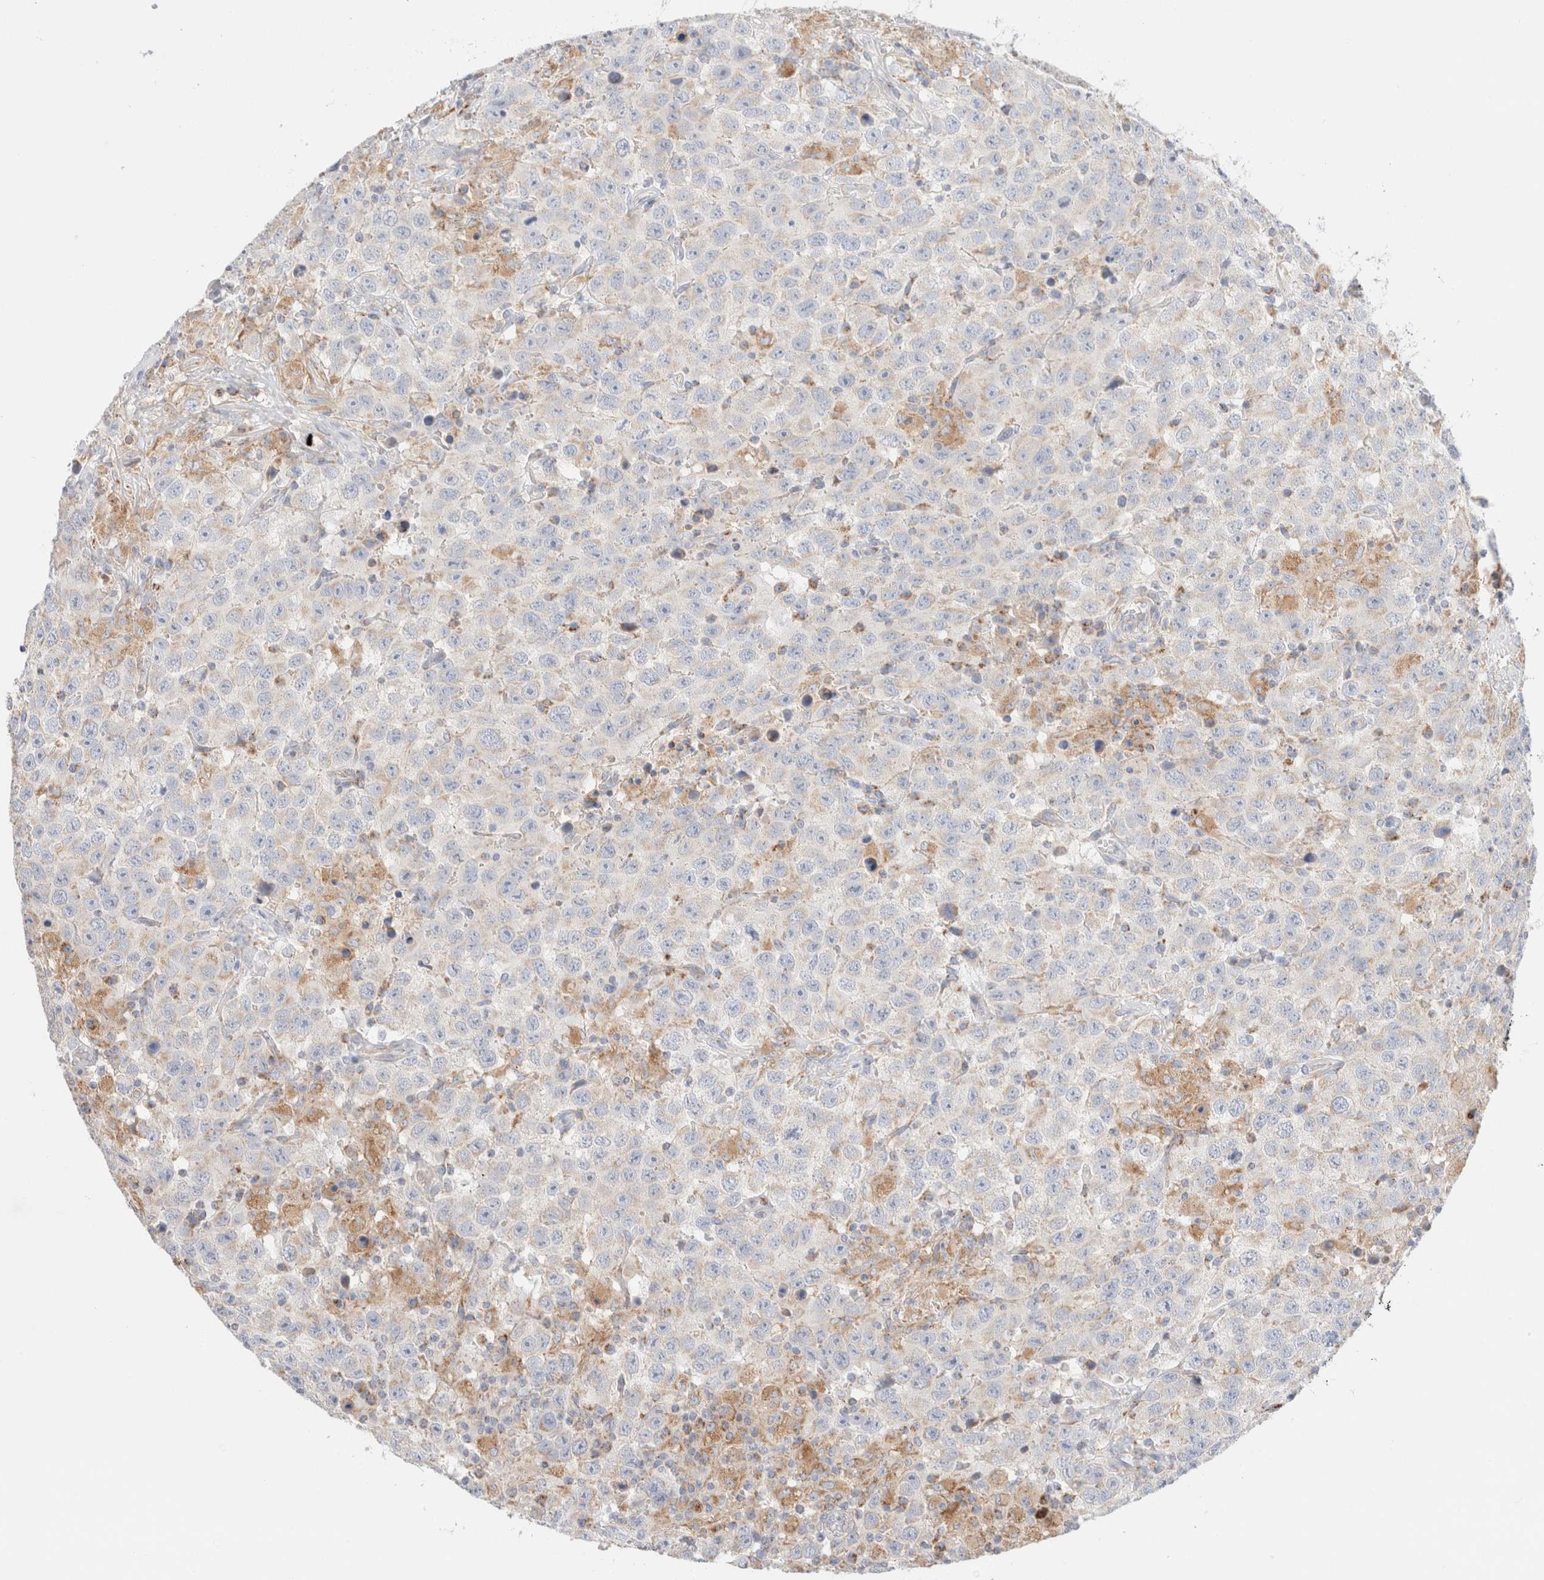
{"staining": {"intensity": "negative", "quantity": "none", "location": "none"}, "tissue": "testis cancer", "cell_type": "Tumor cells", "image_type": "cancer", "snomed": [{"axis": "morphology", "description": "Seminoma, NOS"}, {"axis": "topography", "description": "Testis"}], "caption": "Testis seminoma was stained to show a protein in brown. There is no significant positivity in tumor cells.", "gene": "ATP6V1C1", "patient": {"sex": "male", "age": 41}}